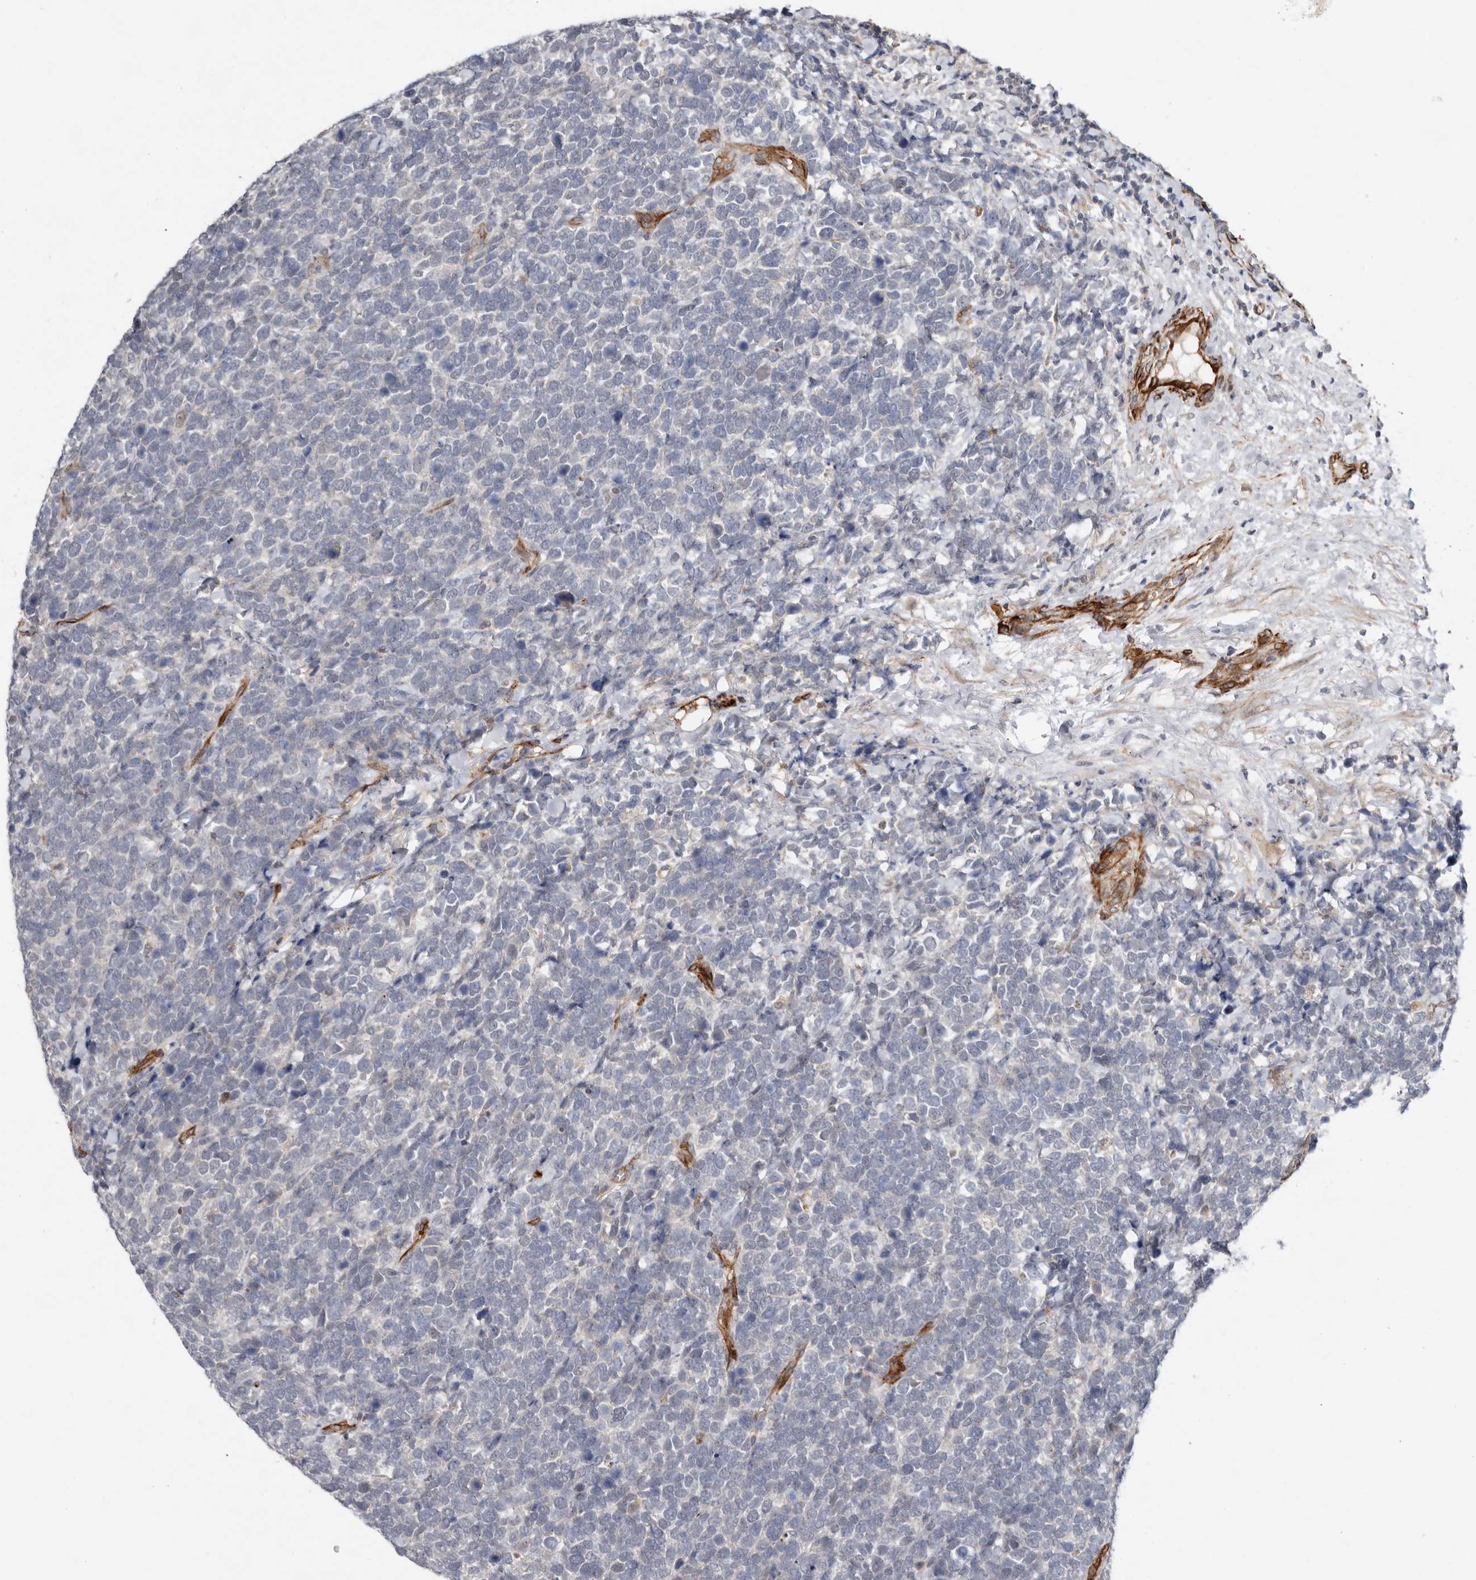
{"staining": {"intensity": "negative", "quantity": "none", "location": "none"}, "tissue": "urothelial cancer", "cell_type": "Tumor cells", "image_type": "cancer", "snomed": [{"axis": "morphology", "description": "Urothelial carcinoma, High grade"}, {"axis": "topography", "description": "Urinary bladder"}], "caption": "This image is of urothelial cancer stained with immunohistochemistry (IHC) to label a protein in brown with the nuclei are counter-stained blue. There is no expression in tumor cells.", "gene": "RANBP17", "patient": {"sex": "female", "age": 82}}